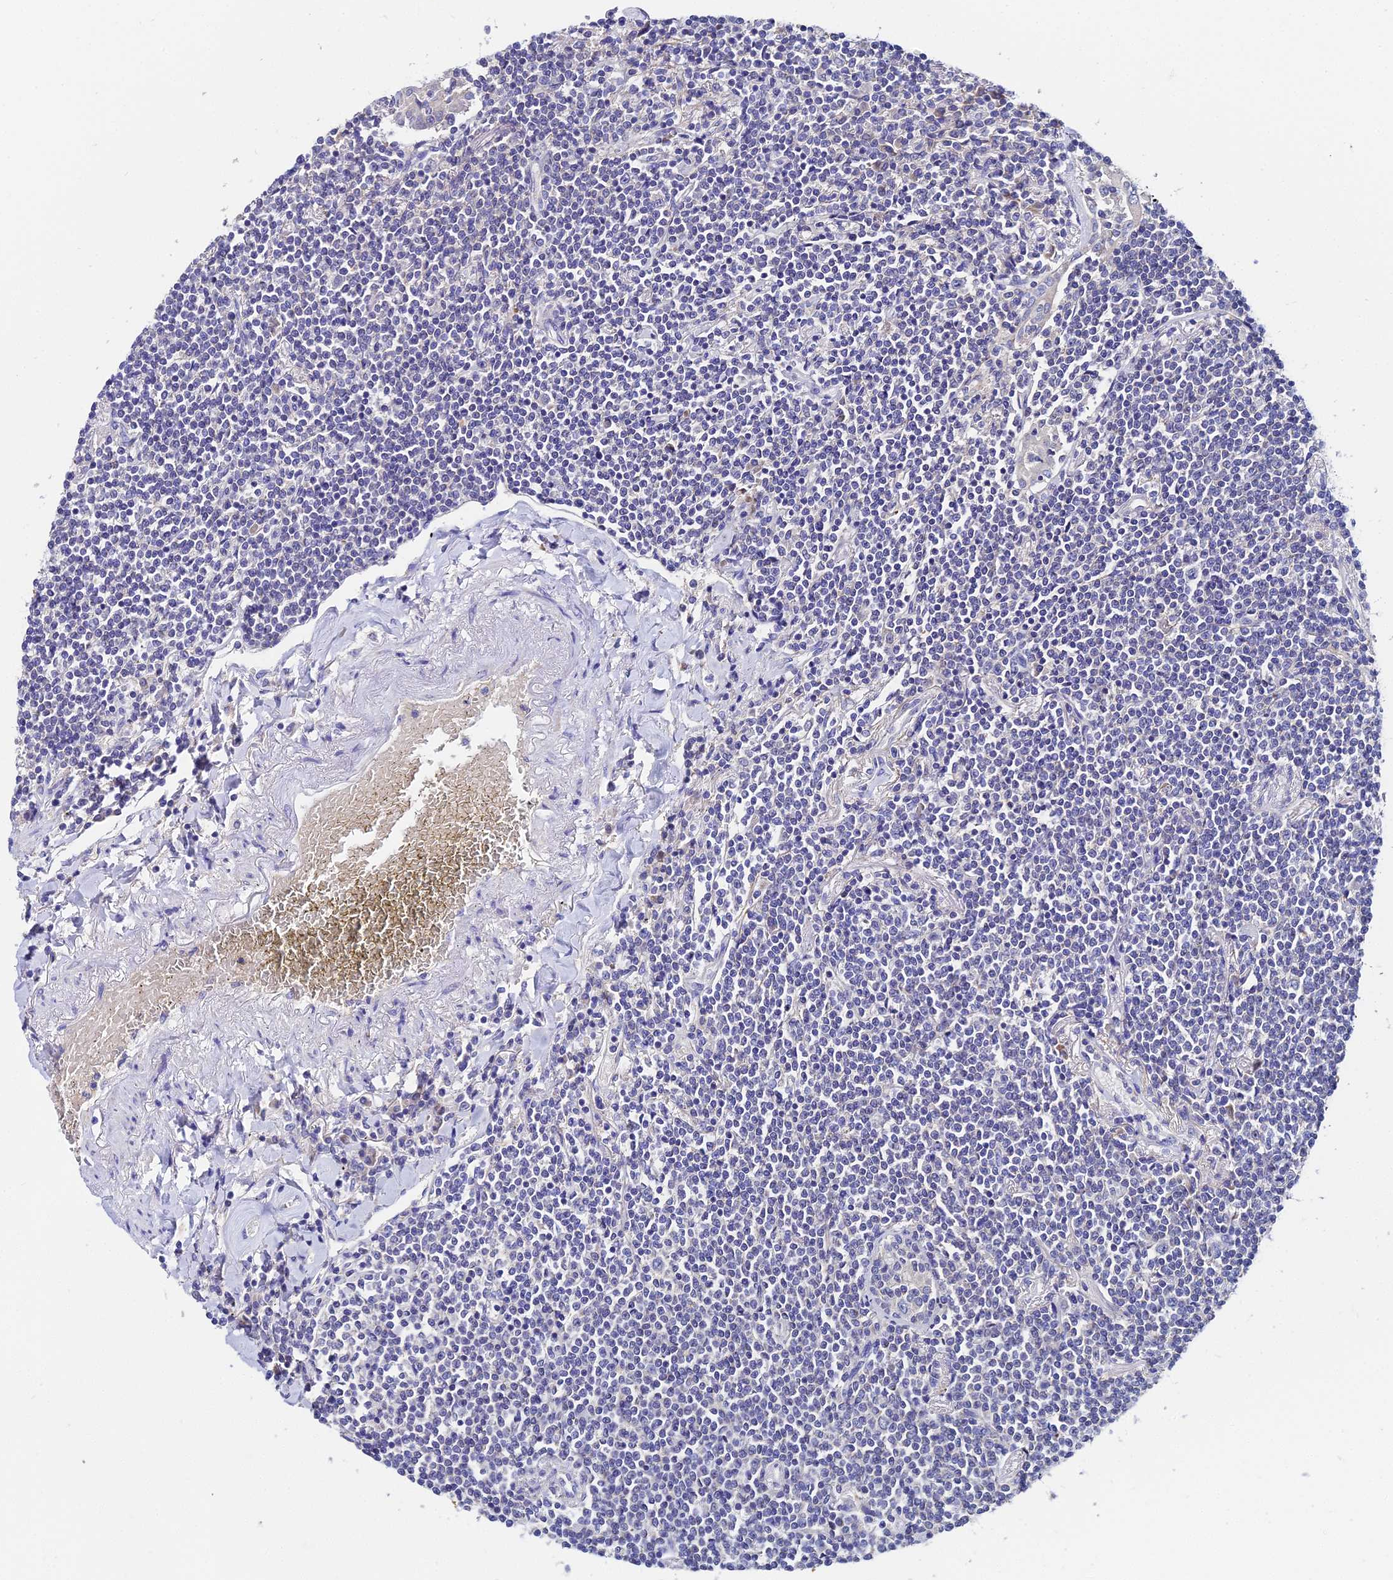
{"staining": {"intensity": "negative", "quantity": "none", "location": "none"}, "tissue": "lymphoma", "cell_type": "Tumor cells", "image_type": "cancer", "snomed": [{"axis": "morphology", "description": "Malignant lymphoma, non-Hodgkin's type, Low grade"}, {"axis": "topography", "description": "Lung"}], "caption": "The histopathology image displays no staining of tumor cells in lymphoma.", "gene": "UBE2L3", "patient": {"sex": "female", "age": 71}}